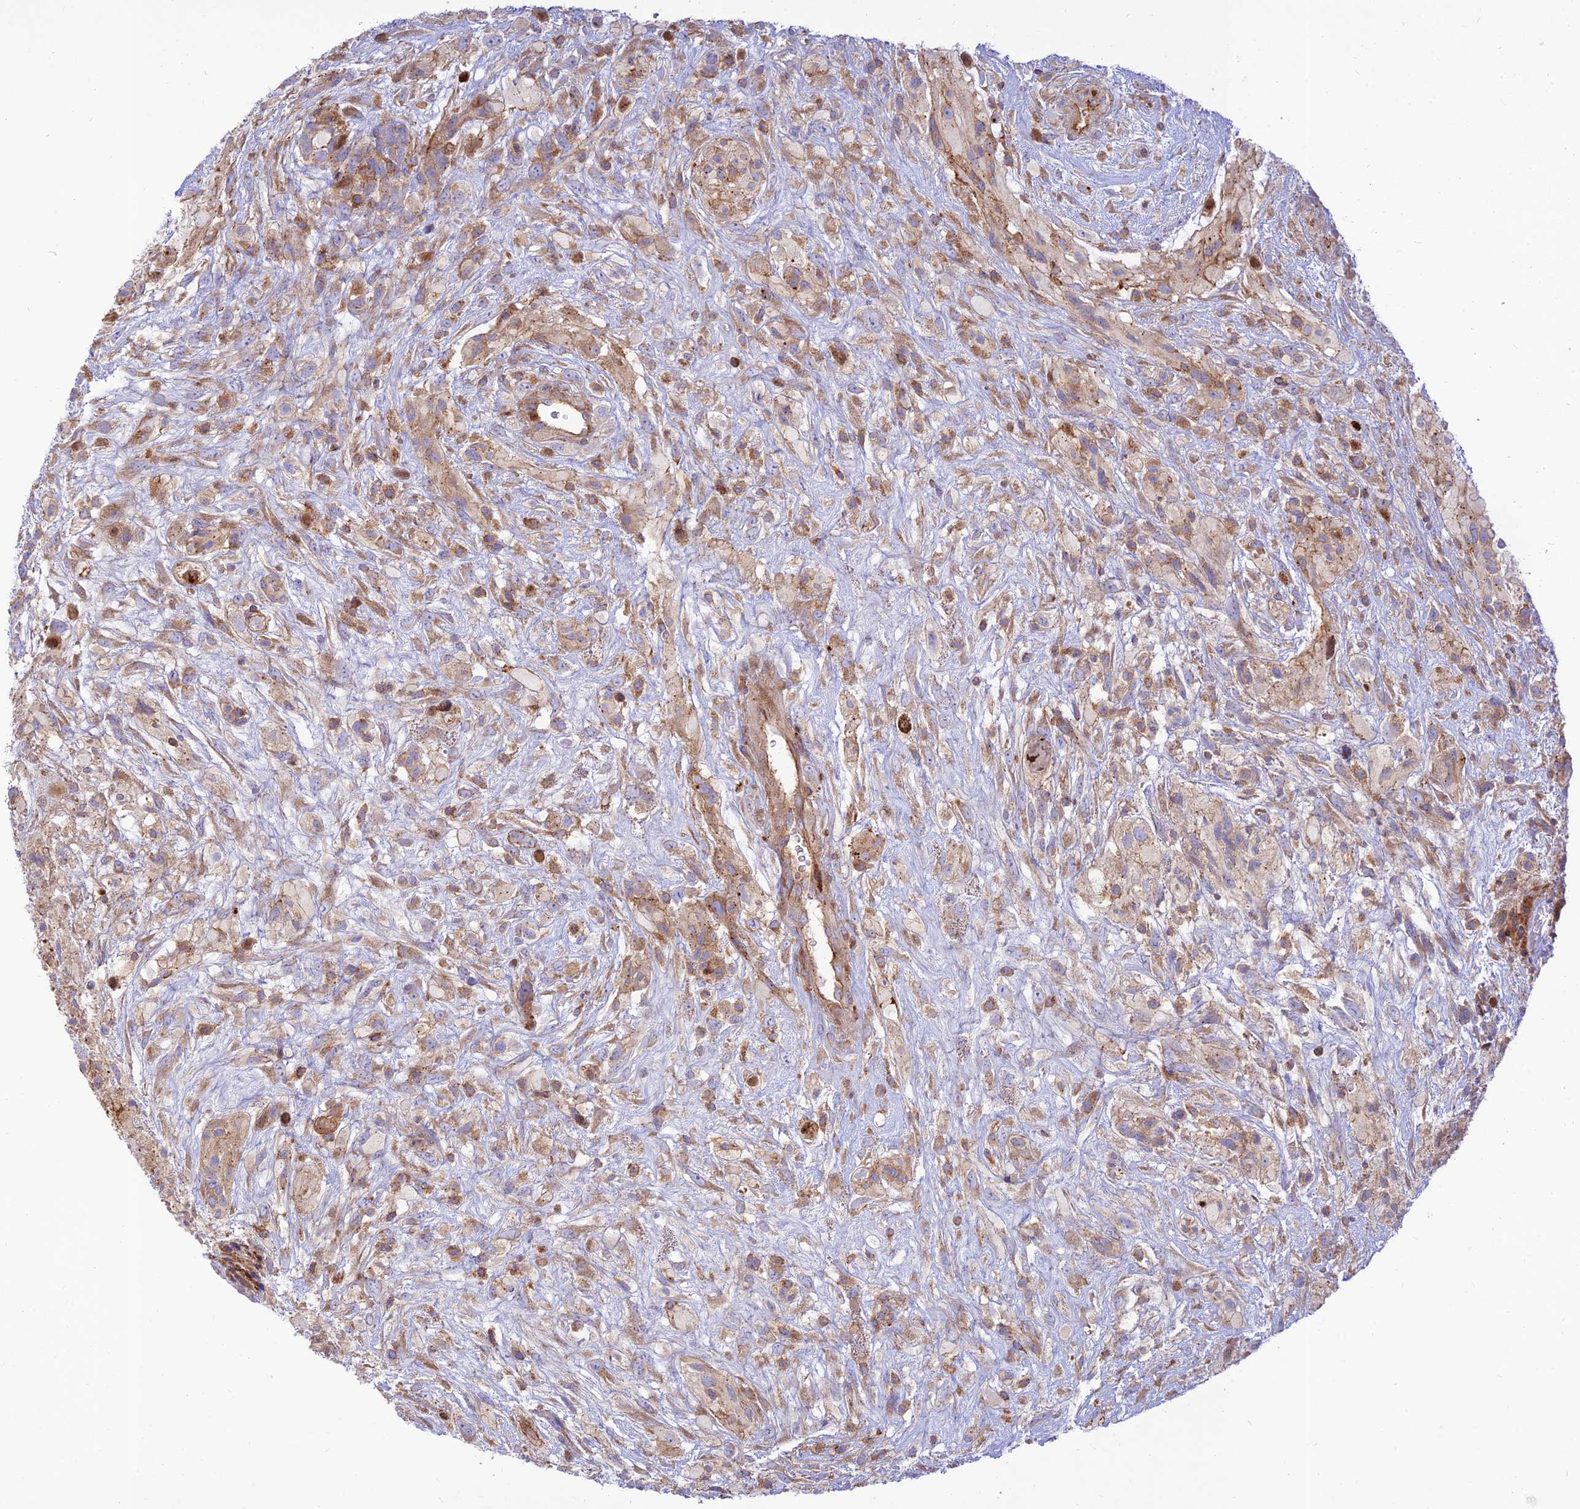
{"staining": {"intensity": "moderate", "quantity": "25%-75%", "location": "cytoplasmic/membranous"}, "tissue": "glioma", "cell_type": "Tumor cells", "image_type": "cancer", "snomed": [{"axis": "morphology", "description": "Glioma, malignant, High grade"}, {"axis": "topography", "description": "Brain"}], "caption": "Human malignant glioma (high-grade) stained for a protein (brown) exhibits moderate cytoplasmic/membranous positive expression in about 25%-75% of tumor cells.", "gene": "PIMREG", "patient": {"sex": "male", "age": 61}}